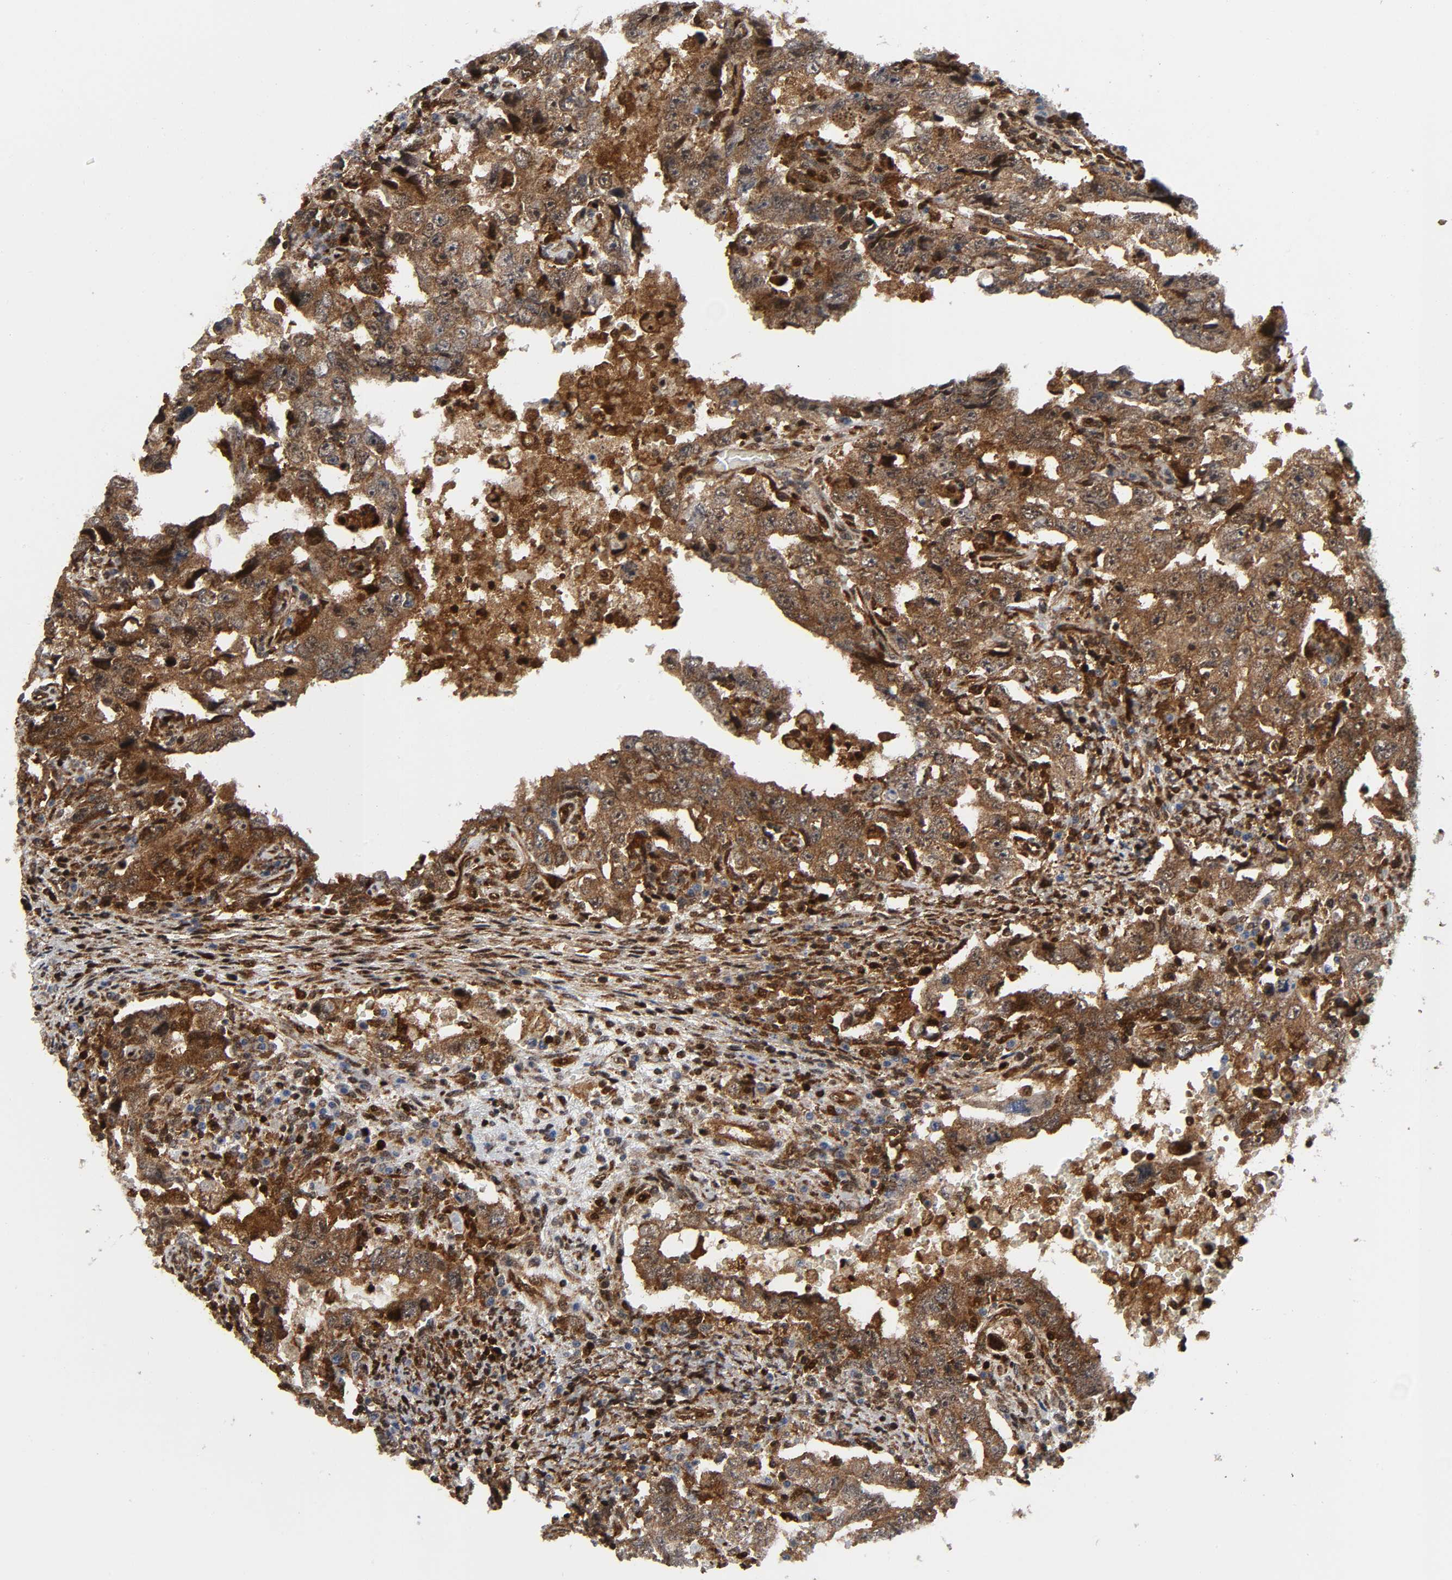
{"staining": {"intensity": "moderate", "quantity": ">75%", "location": "cytoplasmic/membranous"}, "tissue": "testis cancer", "cell_type": "Tumor cells", "image_type": "cancer", "snomed": [{"axis": "morphology", "description": "Carcinoma, Embryonal, NOS"}, {"axis": "topography", "description": "Testis"}], "caption": "This photomicrograph demonstrates immunohistochemistry staining of embryonal carcinoma (testis), with medium moderate cytoplasmic/membranous expression in about >75% of tumor cells.", "gene": "MAPK1", "patient": {"sex": "male", "age": 26}}